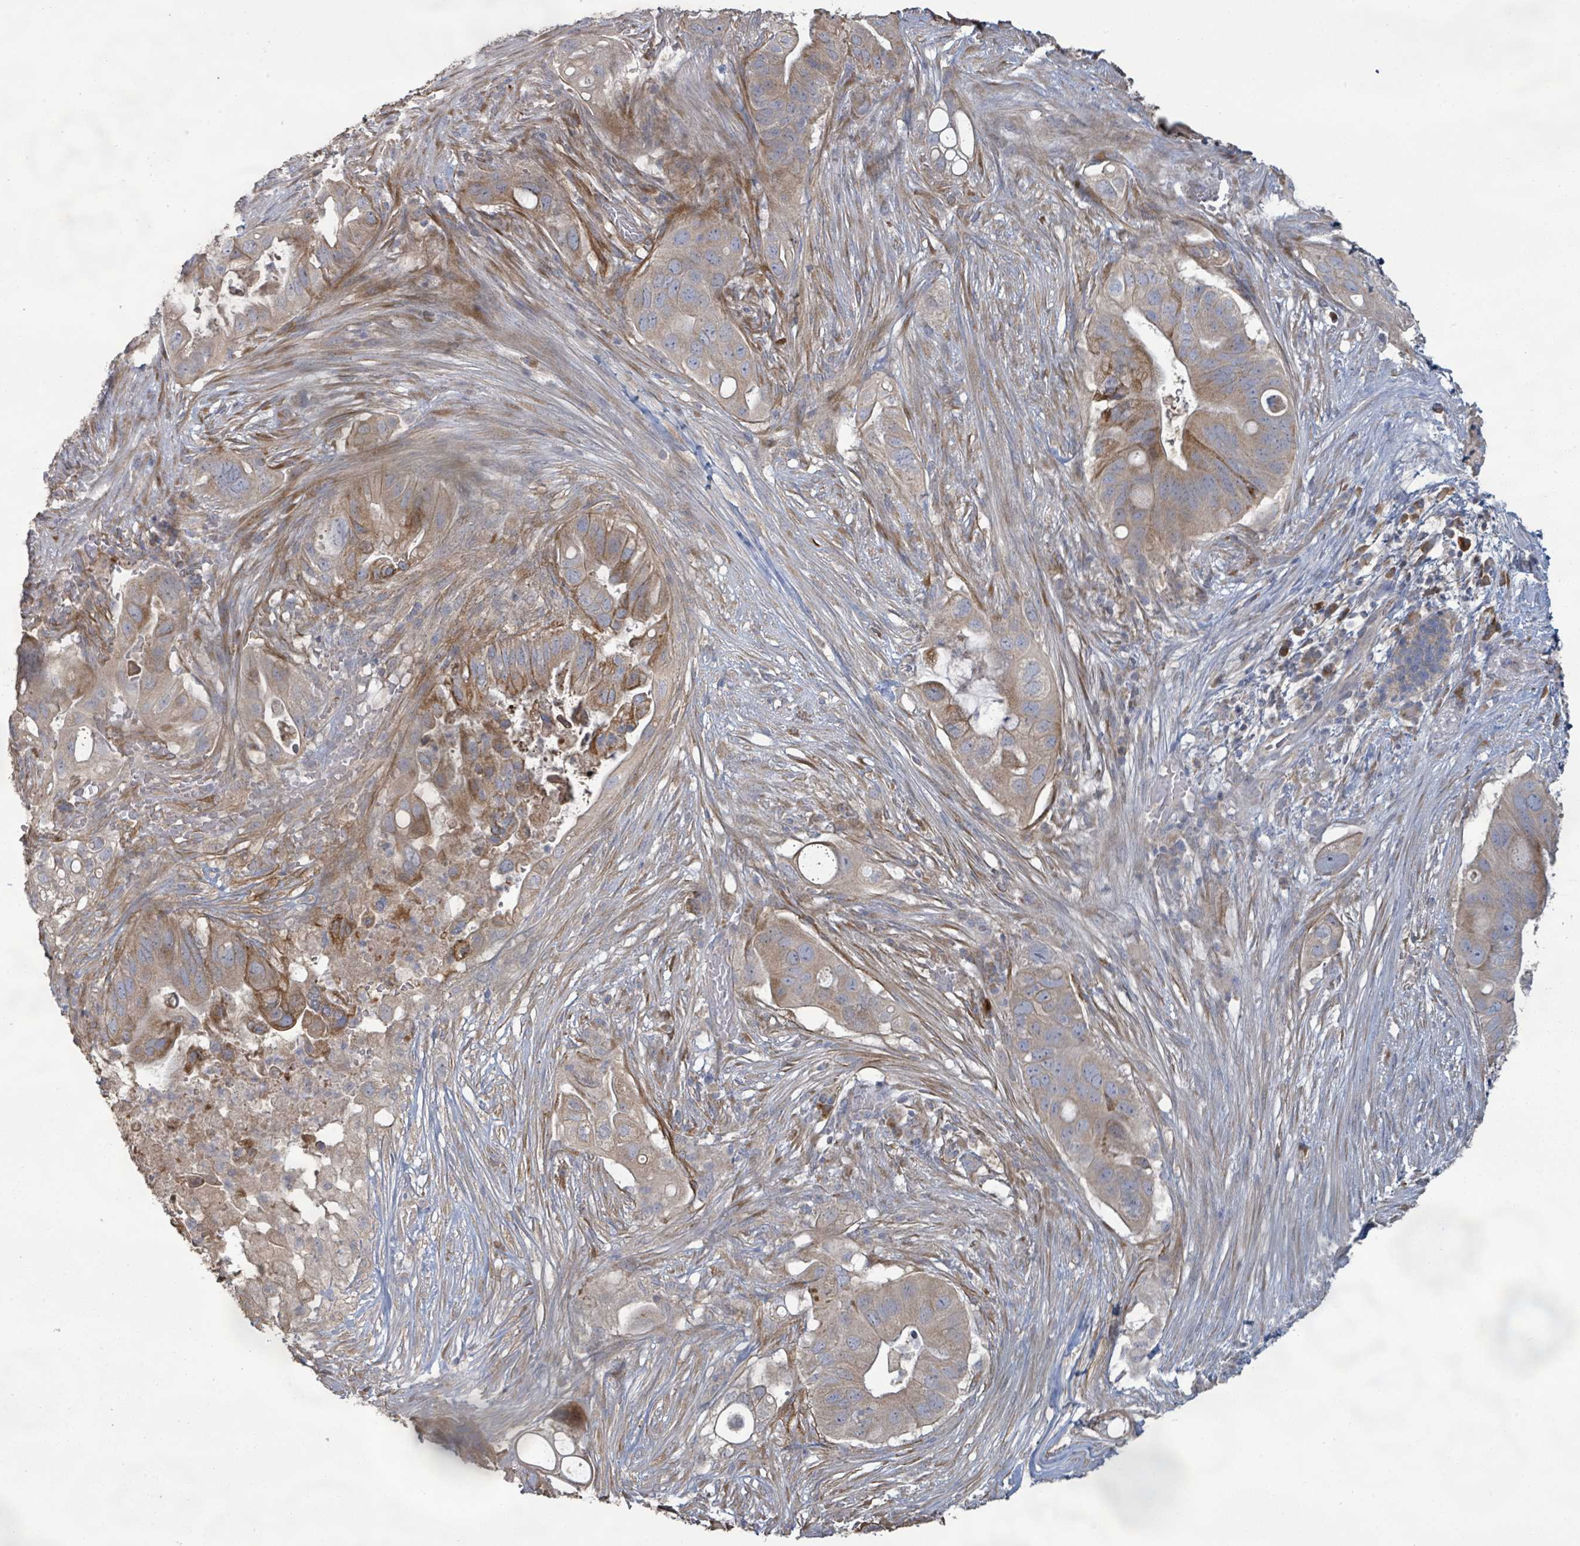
{"staining": {"intensity": "moderate", "quantity": "25%-75%", "location": "cytoplasmic/membranous"}, "tissue": "pancreatic cancer", "cell_type": "Tumor cells", "image_type": "cancer", "snomed": [{"axis": "morphology", "description": "Adenocarcinoma, NOS"}, {"axis": "topography", "description": "Pancreas"}], "caption": "Immunohistochemistry (IHC) of pancreatic cancer (adenocarcinoma) demonstrates medium levels of moderate cytoplasmic/membranous staining in approximately 25%-75% of tumor cells. The protein of interest is shown in brown color, while the nuclei are stained blue.", "gene": "KCNS2", "patient": {"sex": "female", "age": 72}}